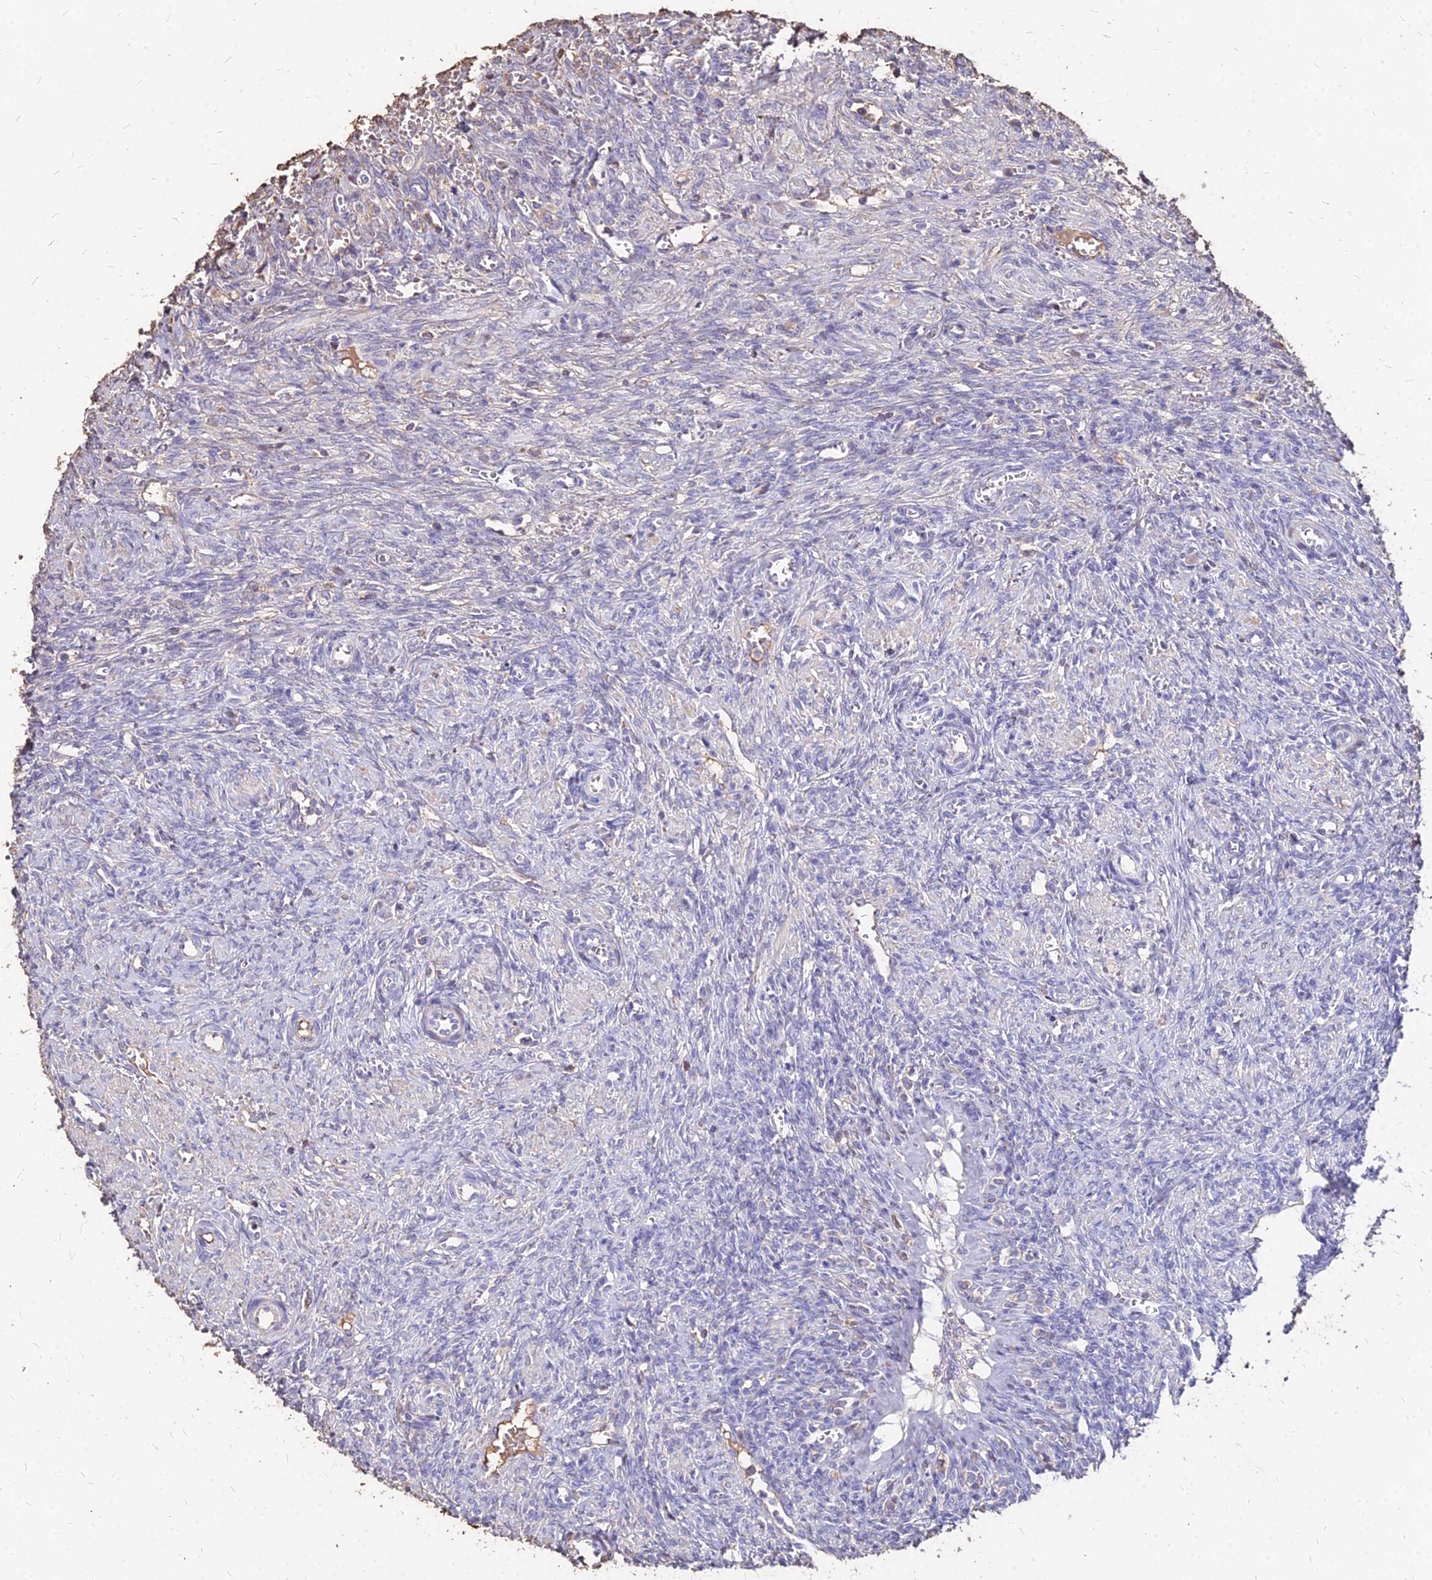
{"staining": {"intensity": "negative", "quantity": "none", "location": "none"}, "tissue": "ovary", "cell_type": "Follicle cells", "image_type": "normal", "snomed": [{"axis": "morphology", "description": "Normal tissue, NOS"}, {"axis": "topography", "description": "Ovary"}], "caption": "Immunohistochemical staining of unremarkable ovary reveals no significant expression in follicle cells.", "gene": "NME5", "patient": {"sex": "female", "age": 41}}